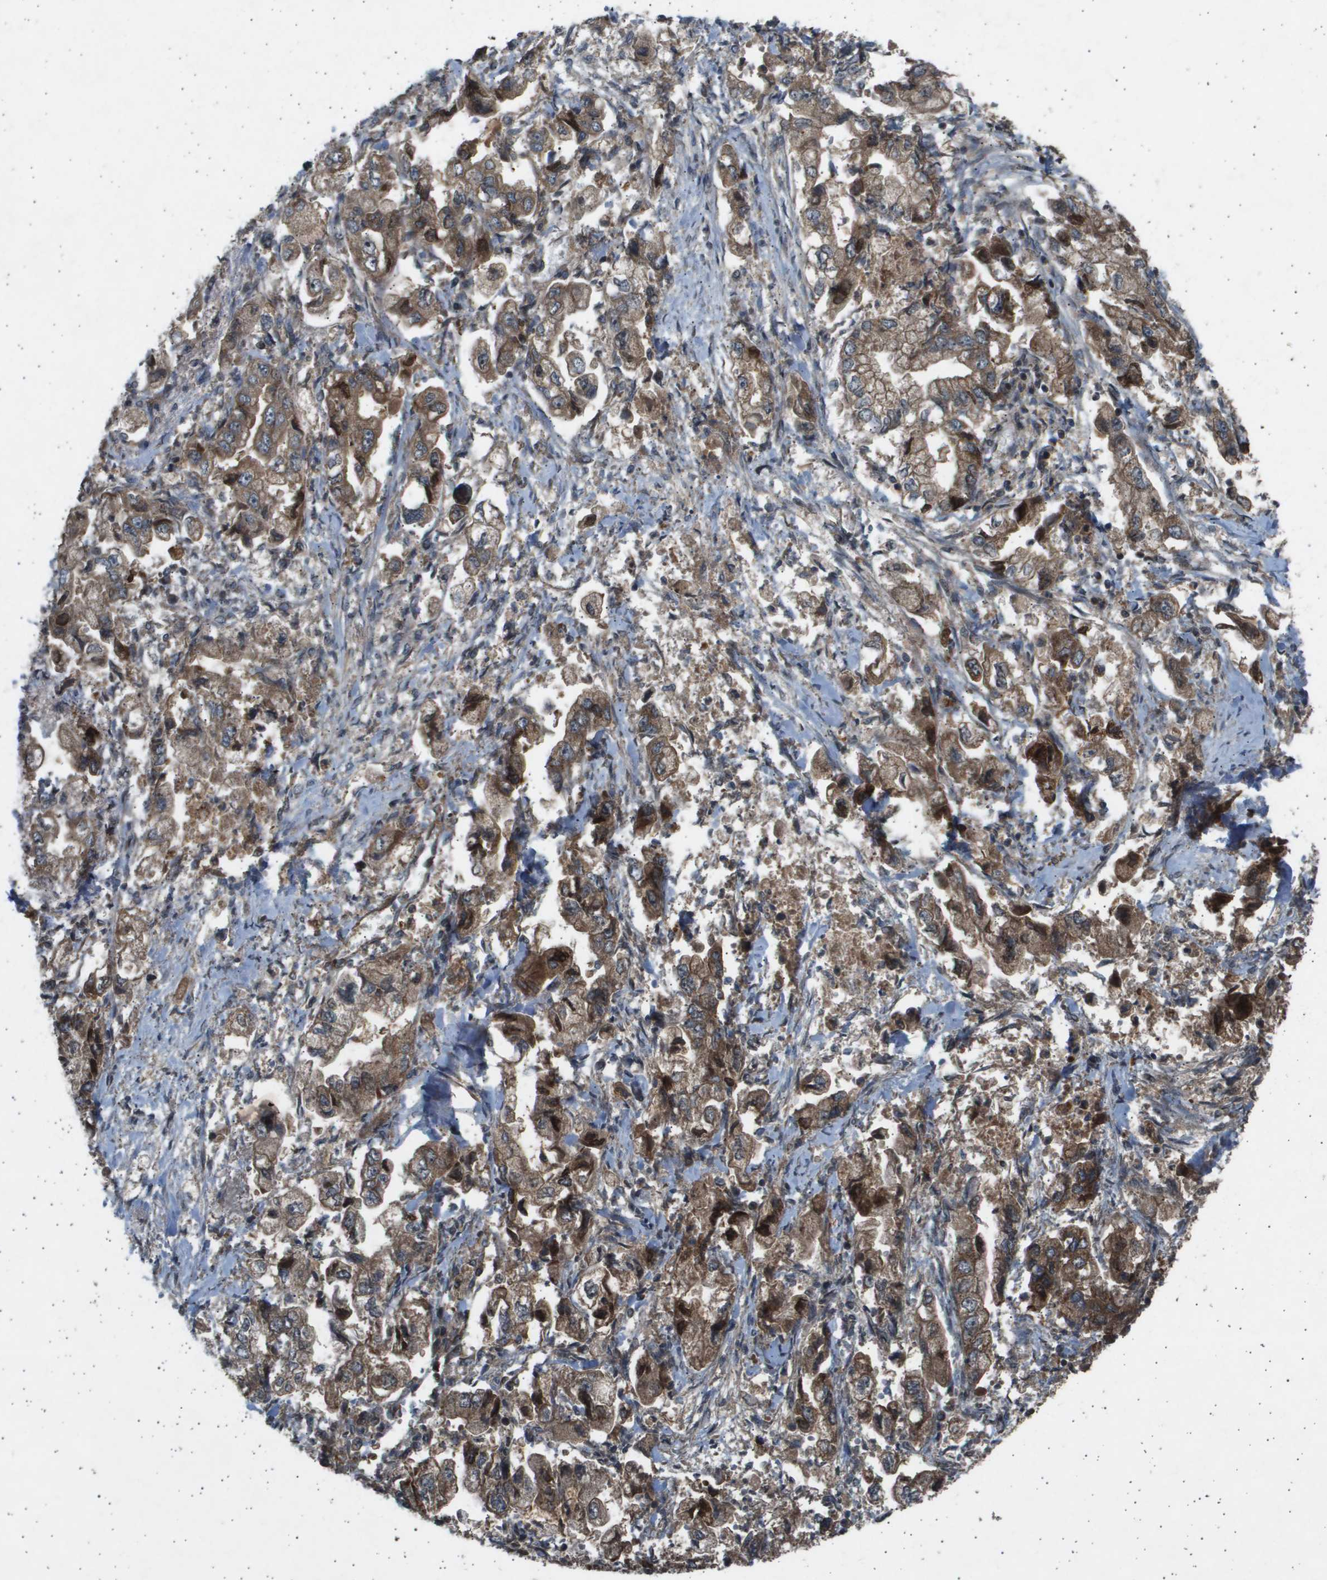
{"staining": {"intensity": "moderate", "quantity": ">75%", "location": "cytoplasmic/membranous"}, "tissue": "stomach cancer", "cell_type": "Tumor cells", "image_type": "cancer", "snomed": [{"axis": "morphology", "description": "Normal tissue, NOS"}, {"axis": "morphology", "description": "Adenocarcinoma, NOS"}, {"axis": "topography", "description": "Stomach"}], "caption": "High-magnification brightfield microscopy of stomach cancer (adenocarcinoma) stained with DAB (3,3'-diaminobenzidine) (brown) and counterstained with hematoxylin (blue). tumor cells exhibit moderate cytoplasmic/membranous staining is present in approximately>75% of cells.", "gene": "TNRC6A", "patient": {"sex": "male", "age": 62}}